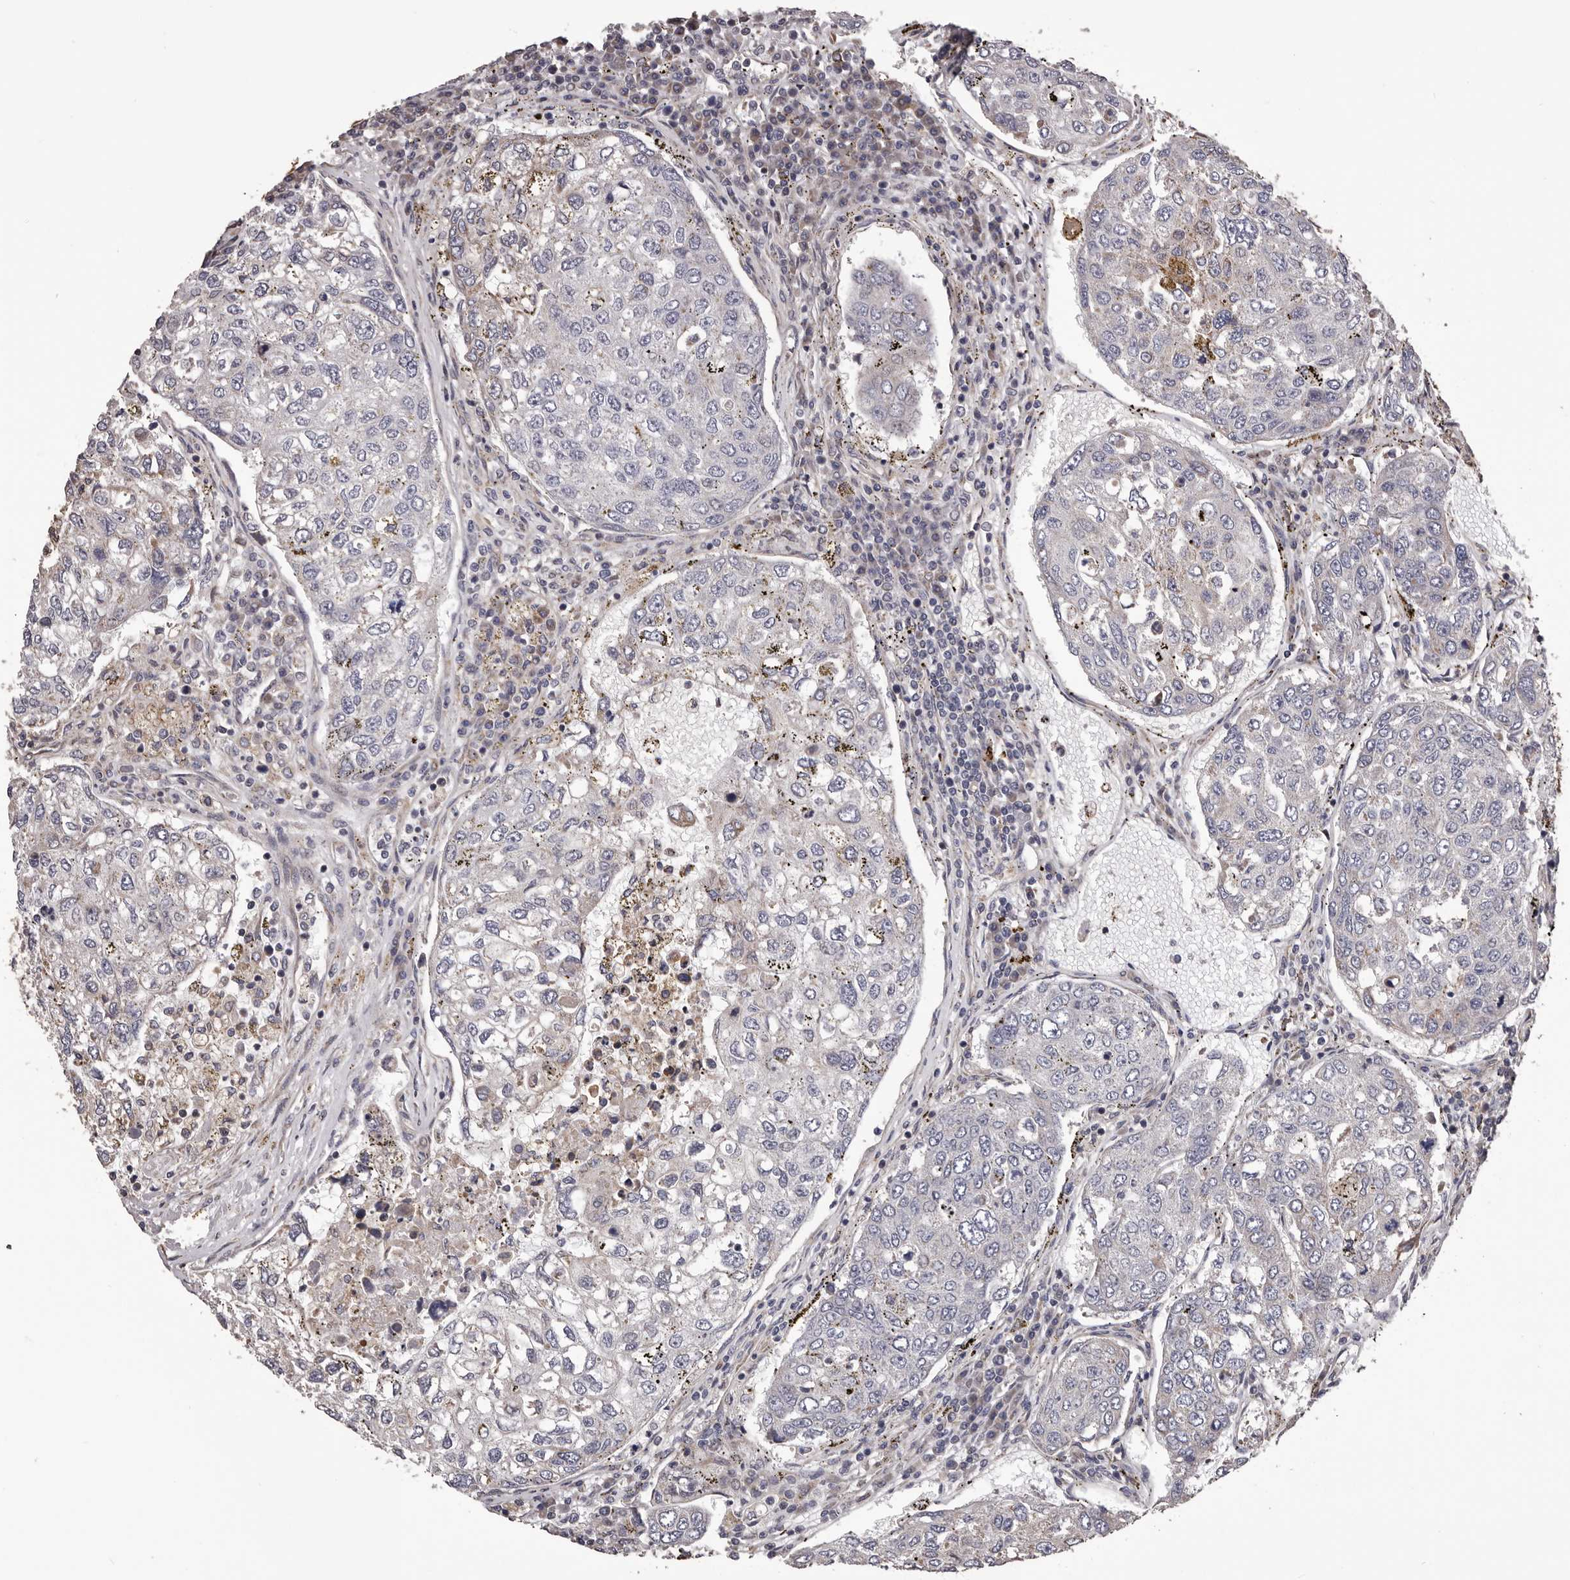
{"staining": {"intensity": "weak", "quantity": "<25%", "location": "cytoplasmic/membranous"}, "tissue": "urothelial cancer", "cell_type": "Tumor cells", "image_type": "cancer", "snomed": [{"axis": "morphology", "description": "Urothelial carcinoma, High grade"}, {"axis": "topography", "description": "Lymph node"}, {"axis": "topography", "description": "Urinary bladder"}], "caption": "IHC image of human urothelial cancer stained for a protein (brown), which demonstrates no positivity in tumor cells. (DAB (3,3'-diaminobenzidine) immunohistochemistry with hematoxylin counter stain).", "gene": "CEP104", "patient": {"sex": "male", "age": 51}}